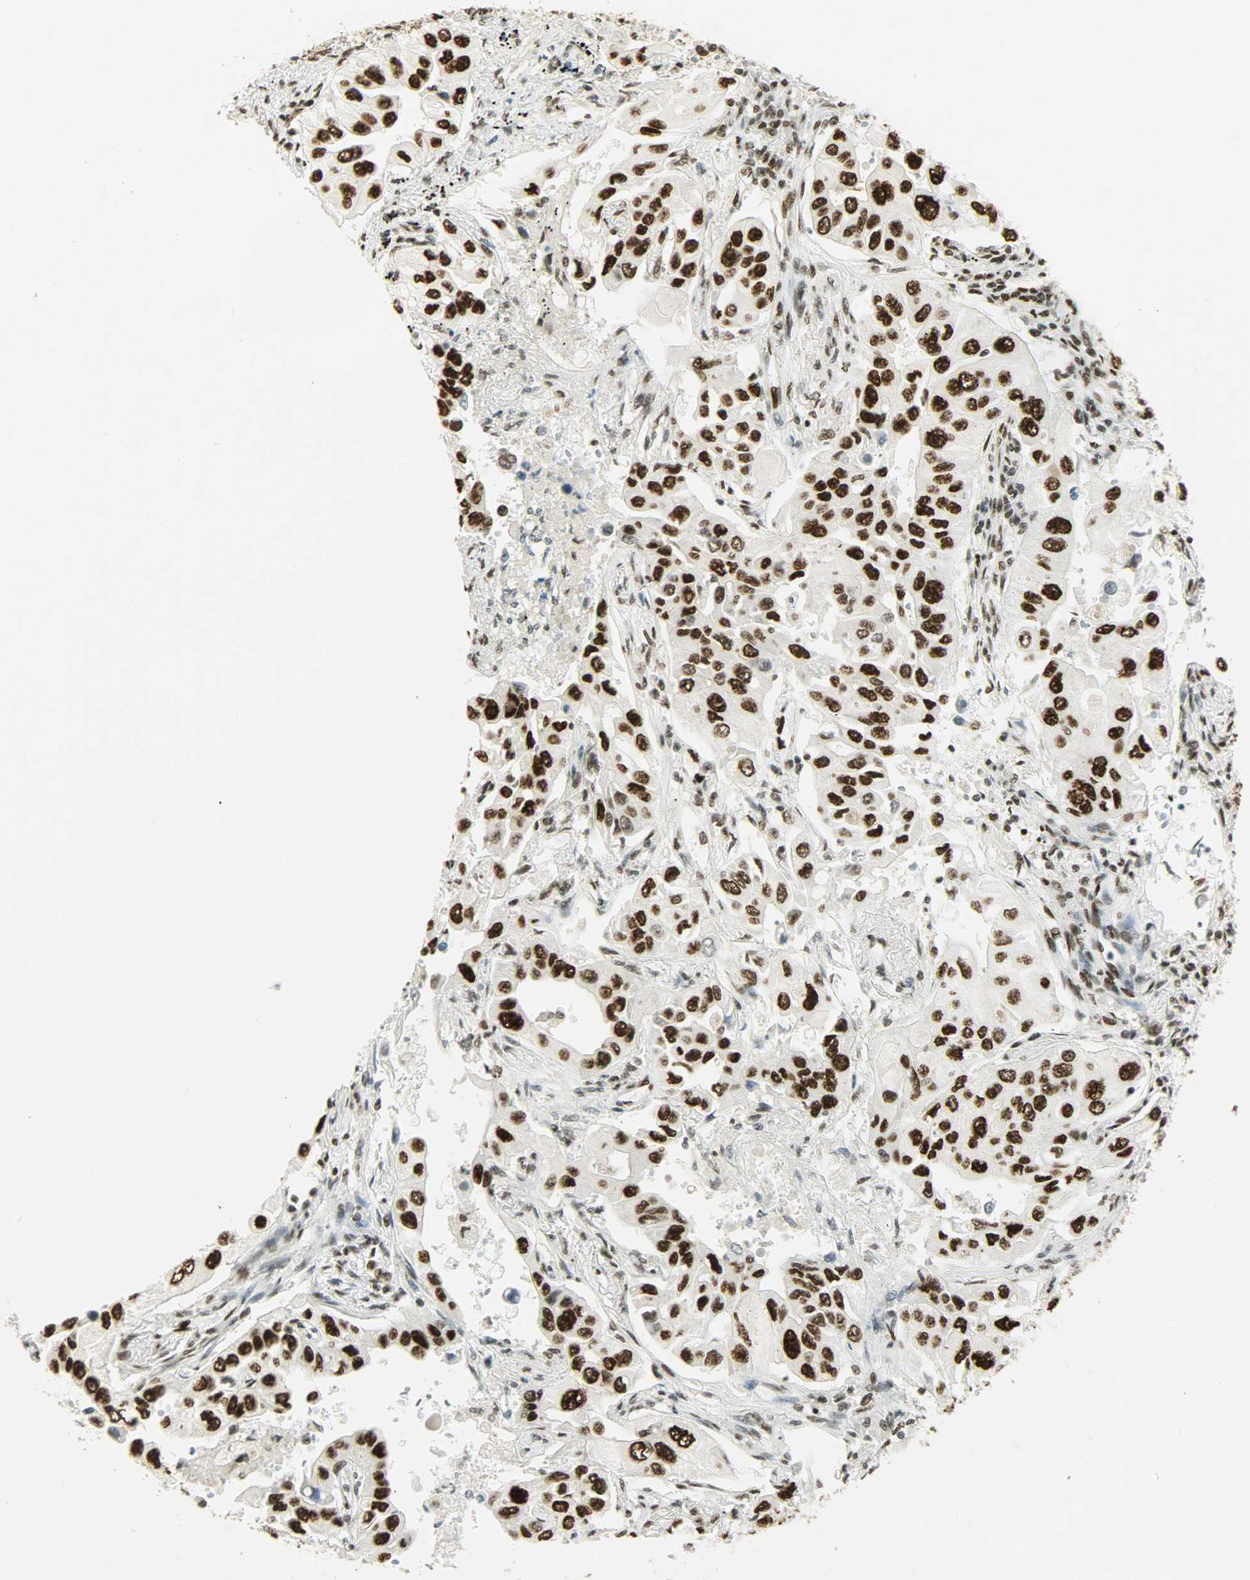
{"staining": {"intensity": "strong", "quantity": ">75%", "location": "nuclear"}, "tissue": "lung cancer", "cell_type": "Tumor cells", "image_type": "cancer", "snomed": [{"axis": "morphology", "description": "Adenocarcinoma, NOS"}, {"axis": "topography", "description": "Lung"}], "caption": "Immunohistochemical staining of lung adenocarcinoma demonstrates high levels of strong nuclear positivity in about >75% of tumor cells. The protein is shown in brown color, while the nuclei are stained blue.", "gene": "MYEF2", "patient": {"sex": "male", "age": 84}}